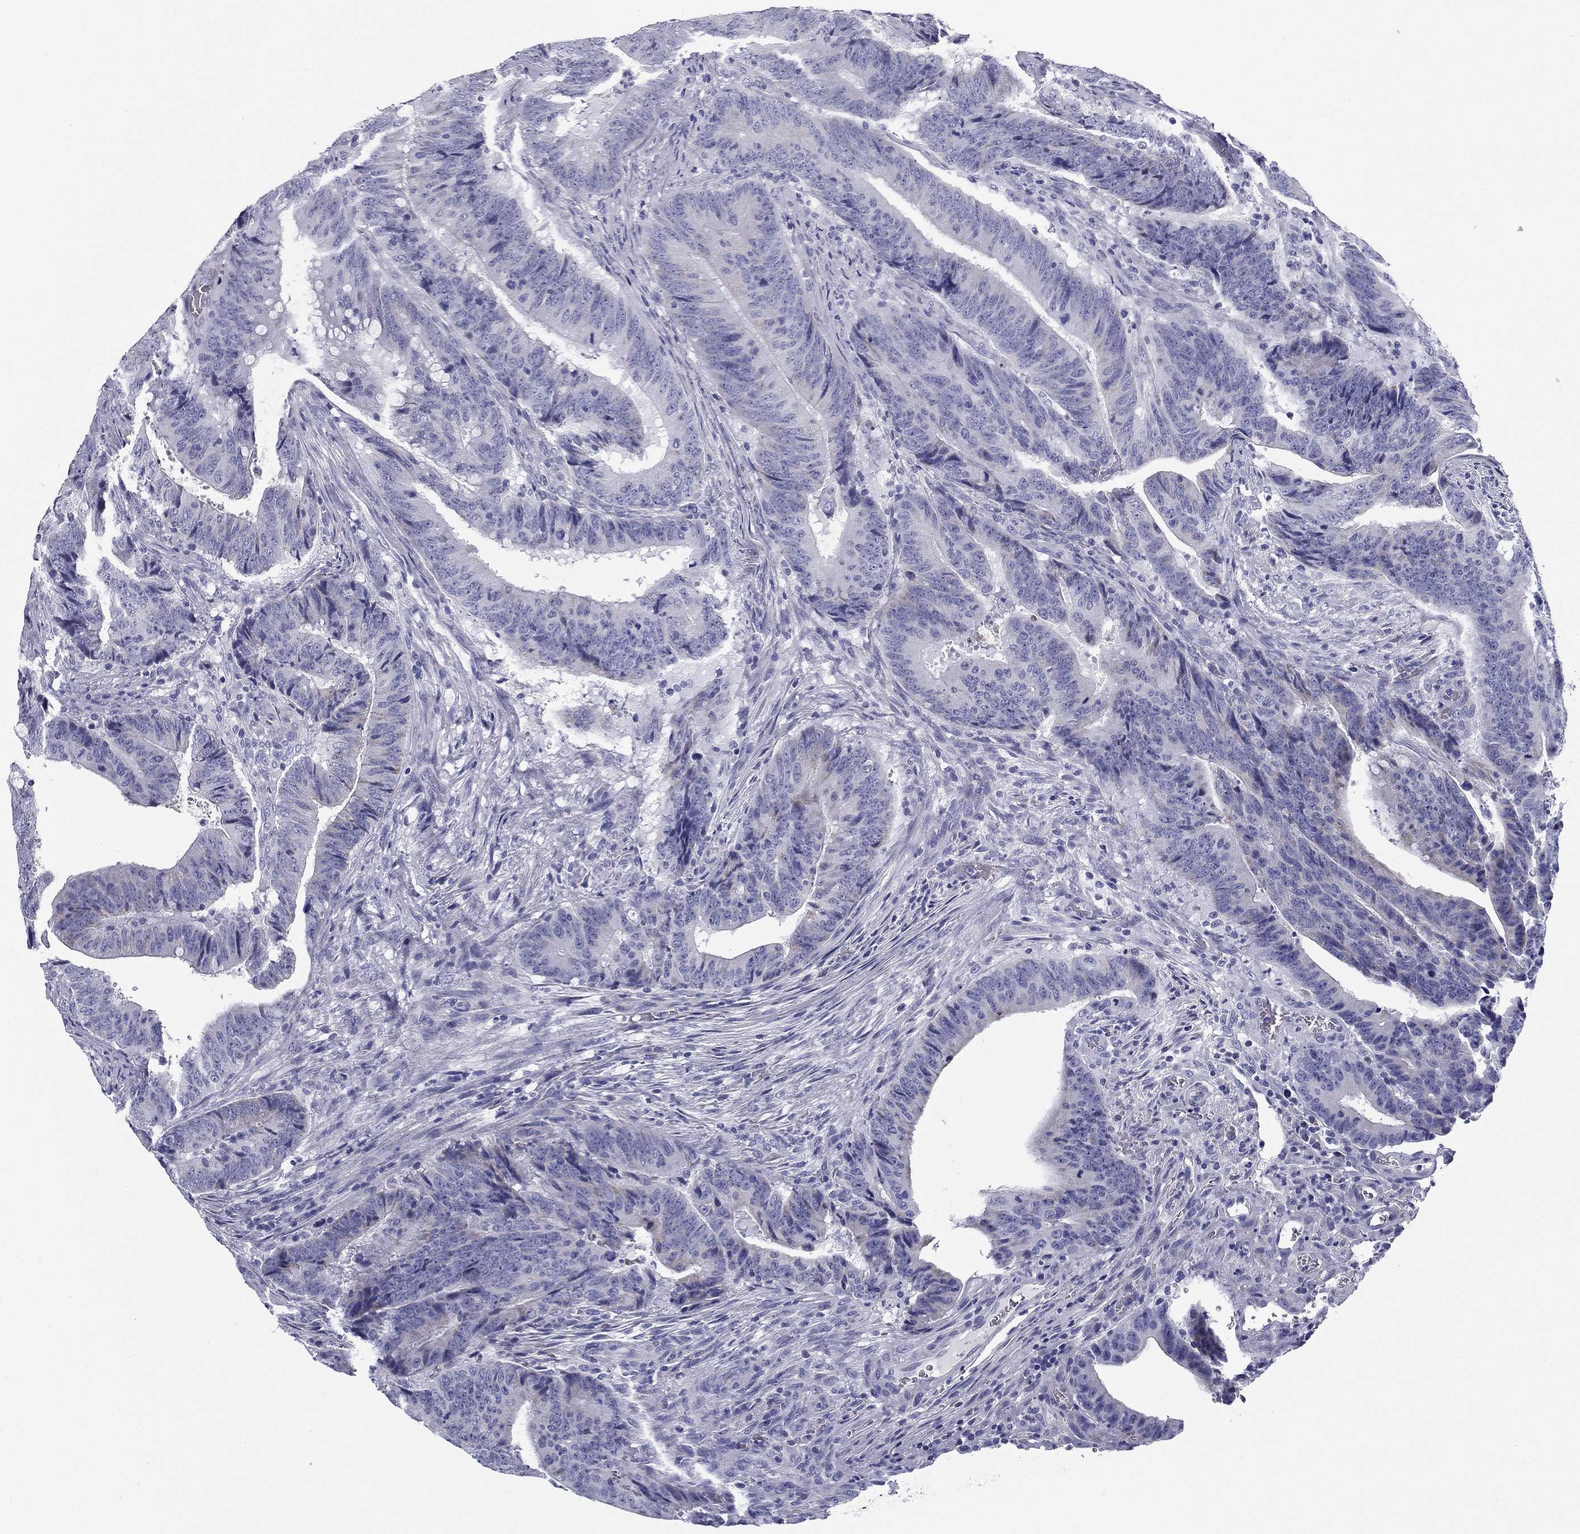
{"staining": {"intensity": "negative", "quantity": "none", "location": "none"}, "tissue": "colorectal cancer", "cell_type": "Tumor cells", "image_type": "cancer", "snomed": [{"axis": "morphology", "description": "Adenocarcinoma, NOS"}, {"axis": "topography", "description": "Colon"}], "caption": "The IHC photomicrograph has no significant staining in tumor cells of adenocarcinoma (colorectal) tissue.", "gene": "ZP2", "patient": {"sex": "female", "age": 87}}